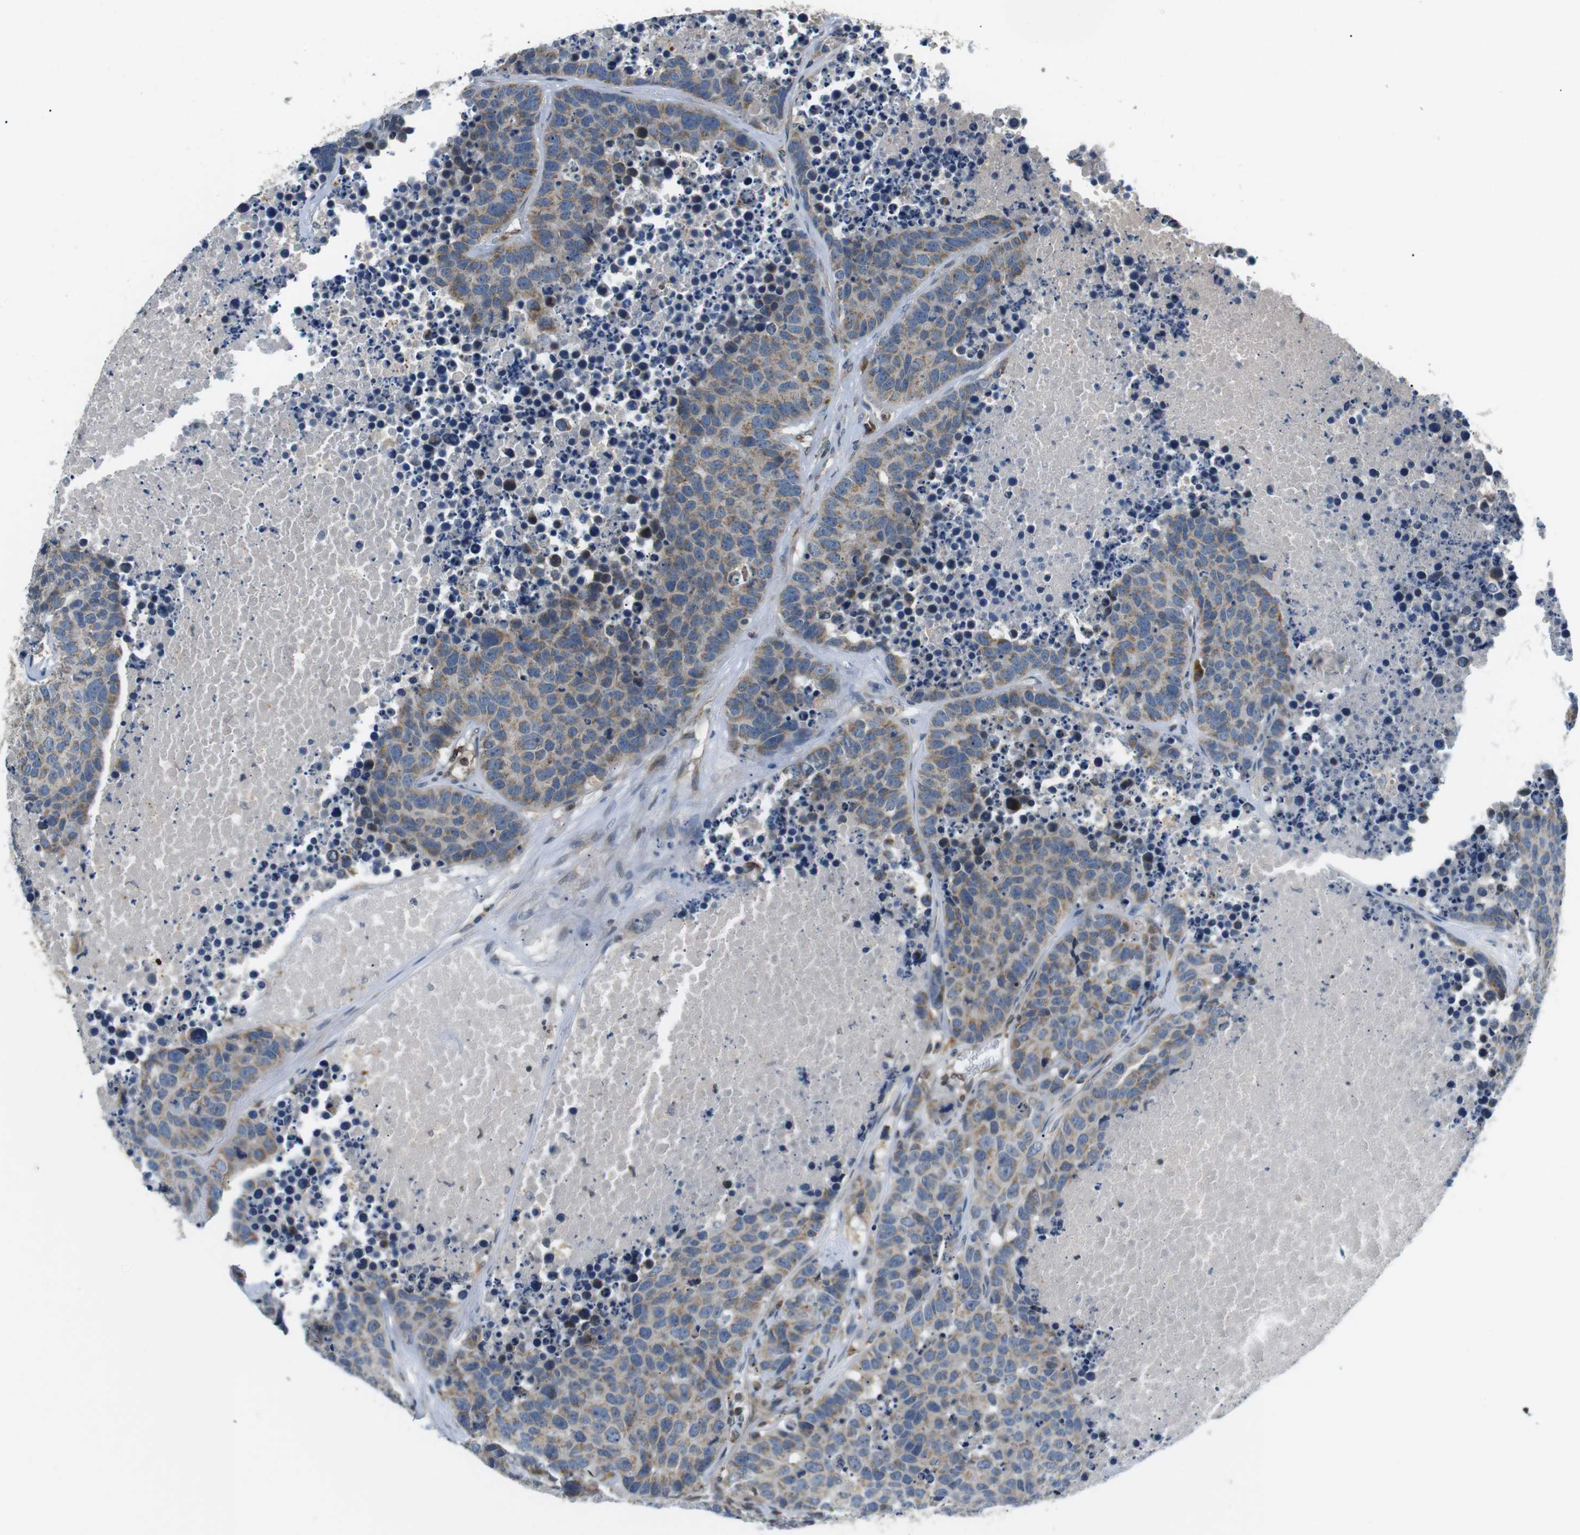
{"staining": {"intensity": "weak", "quantity": ">75%", "location": "cytoplasmic/membranous"}, "tissue": "carcinoid", "cell_type": "Tumor cells", "image_type": "cancer", "snomed": [{"axis": "morphology", "description": "Carcinoid, malignant, NOS"}, {"axis": "topography", "description": "Lung"}], "caption": "Tumor cells demonstrate low levels of weak cytoplasmic/membranous staining in approximately >75% of cells in human carcinoid.", "gene": "TMX4", "patient": {"sex": "male", "age": 60}}